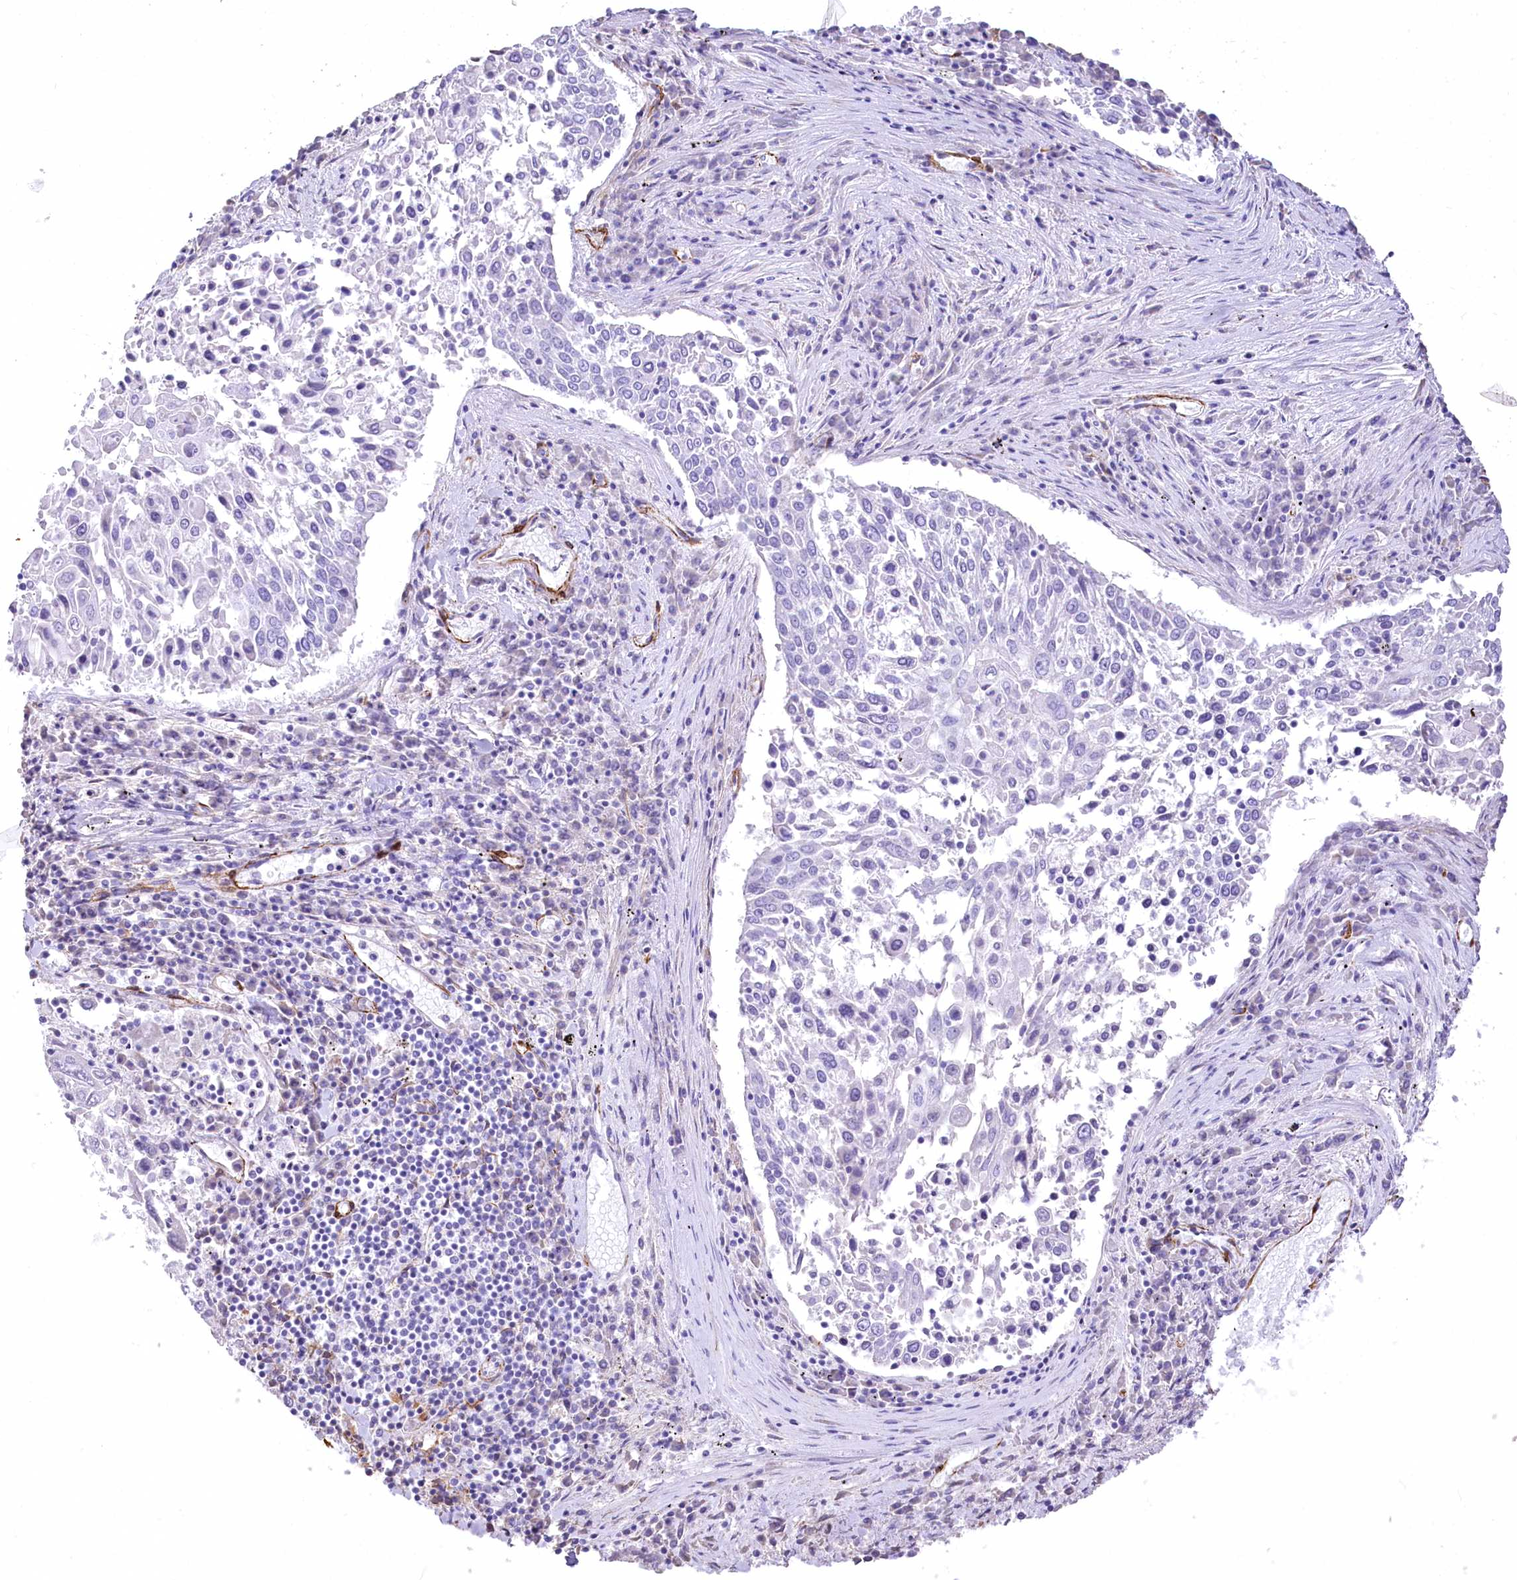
{"staining": {"intensity": "negative", "quantity": "none", "location": "none"}, "tissue": "lung cancer", "cell_type": "Tumor cells", "image_type": "cancer", "snomed": [{"axis": "morphology", "description": "Squamous cell carcinoma, NOS"}, {"axis": "topography", "description": "Lung"}], "caption": "Histopathology image shows no significant protein positivity in tumor cells of lung cancer (squamous cell carcinoma).", "gene": "SYNPO2", "patient": {"sex": "male", "age": 65}}